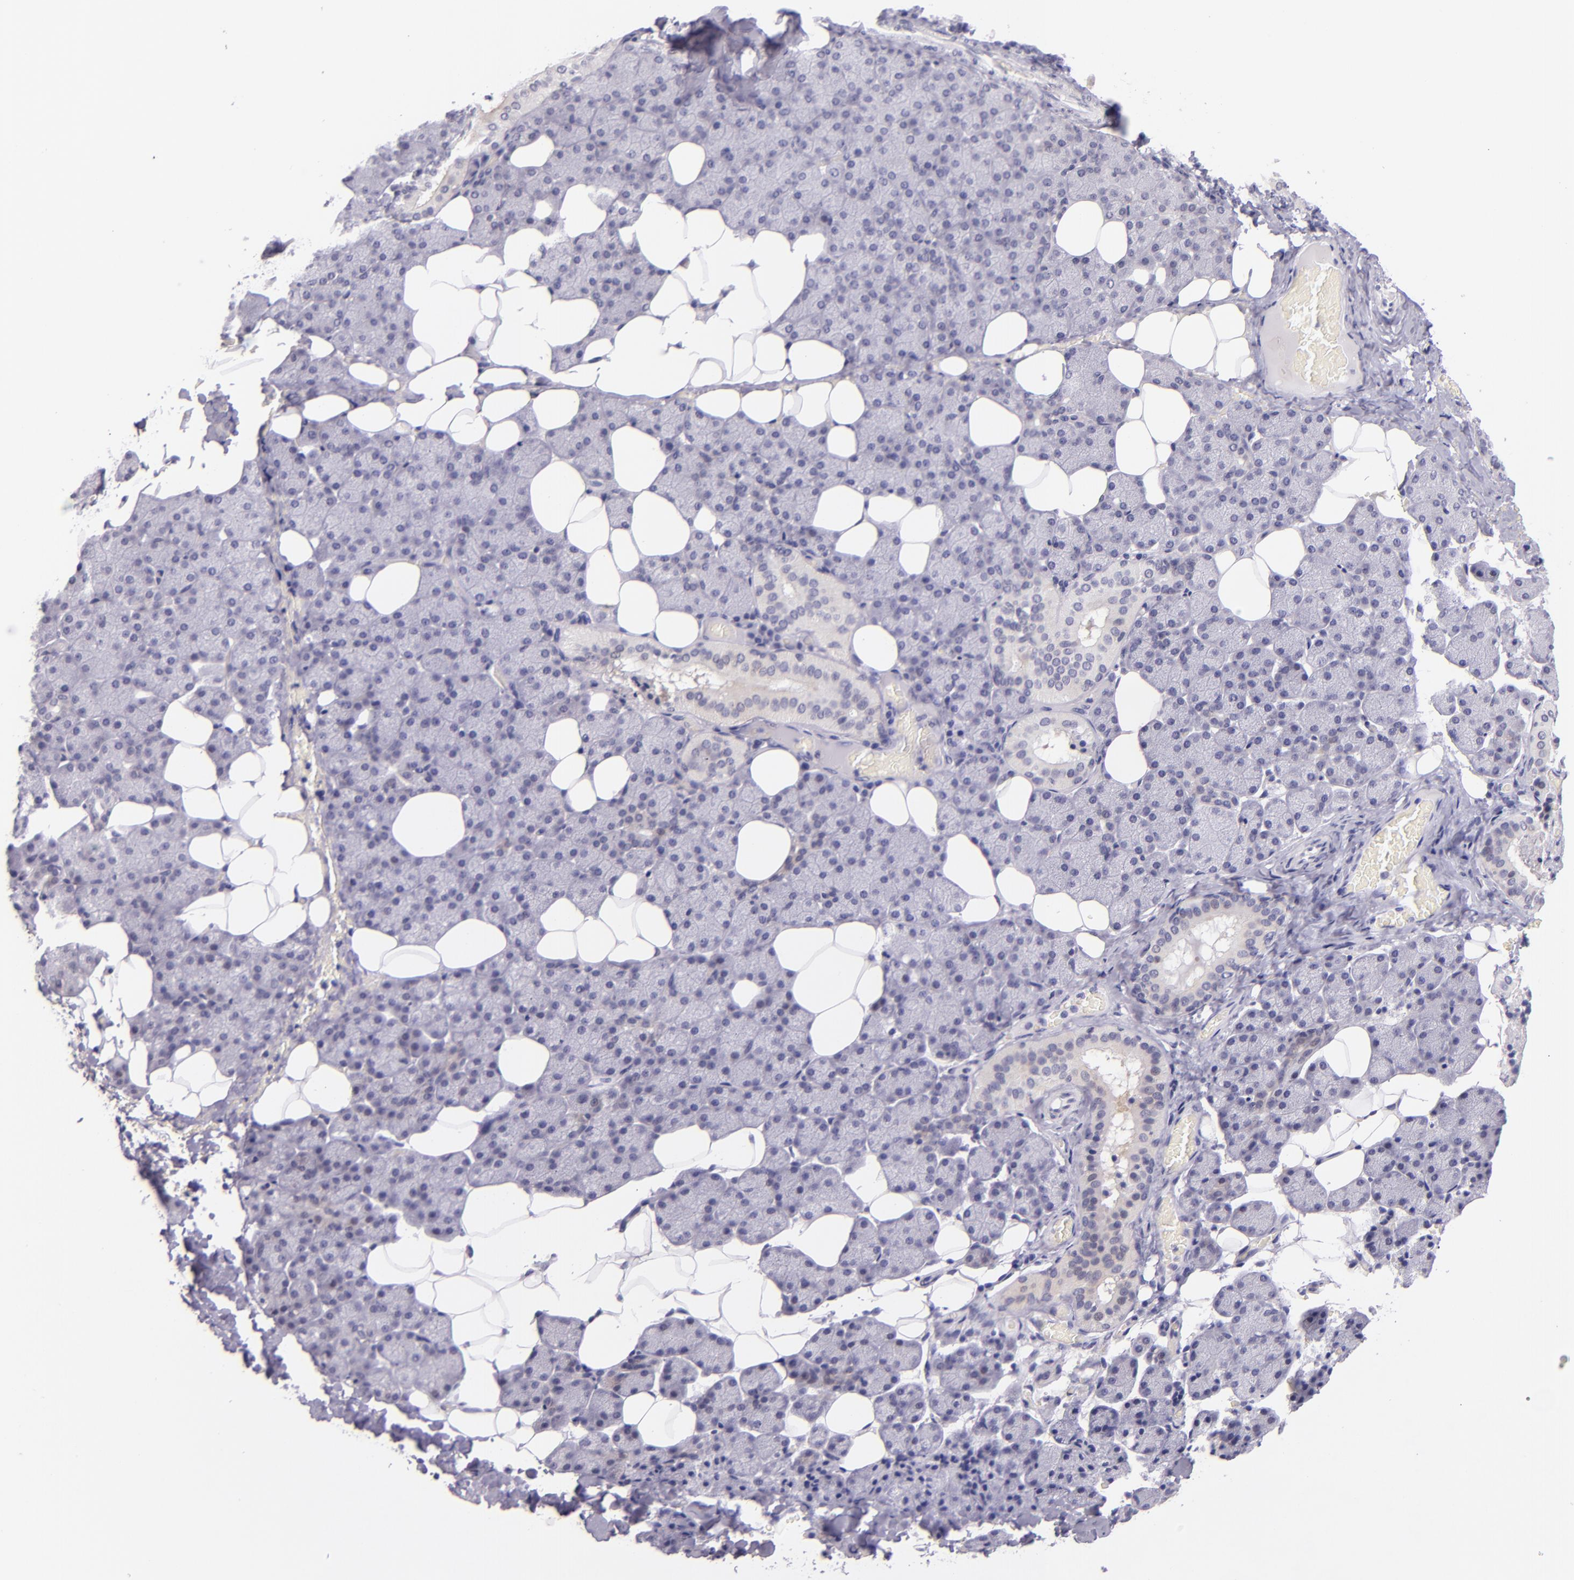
{"staining": {"intensity": "negative", "quantity": "none", "location": "none"}, "tissue": "salivary gland", "cell_type": "Glandular cells", "image_type": "normal", "snomed": [{"axis": "morphology", "description": "Normal tissue, NOS"}, {"axis": "topography", "description": "Lymph node"}, {"axis": "topography", "description": "Salivary gland"}], "caption": "IHC image of benign human salivary gland stained for a protein (brown), which reveals no positivity in glandular cells.", "gene": "HSP90AA1", "patient": {"sex": "male", "age": 8}}